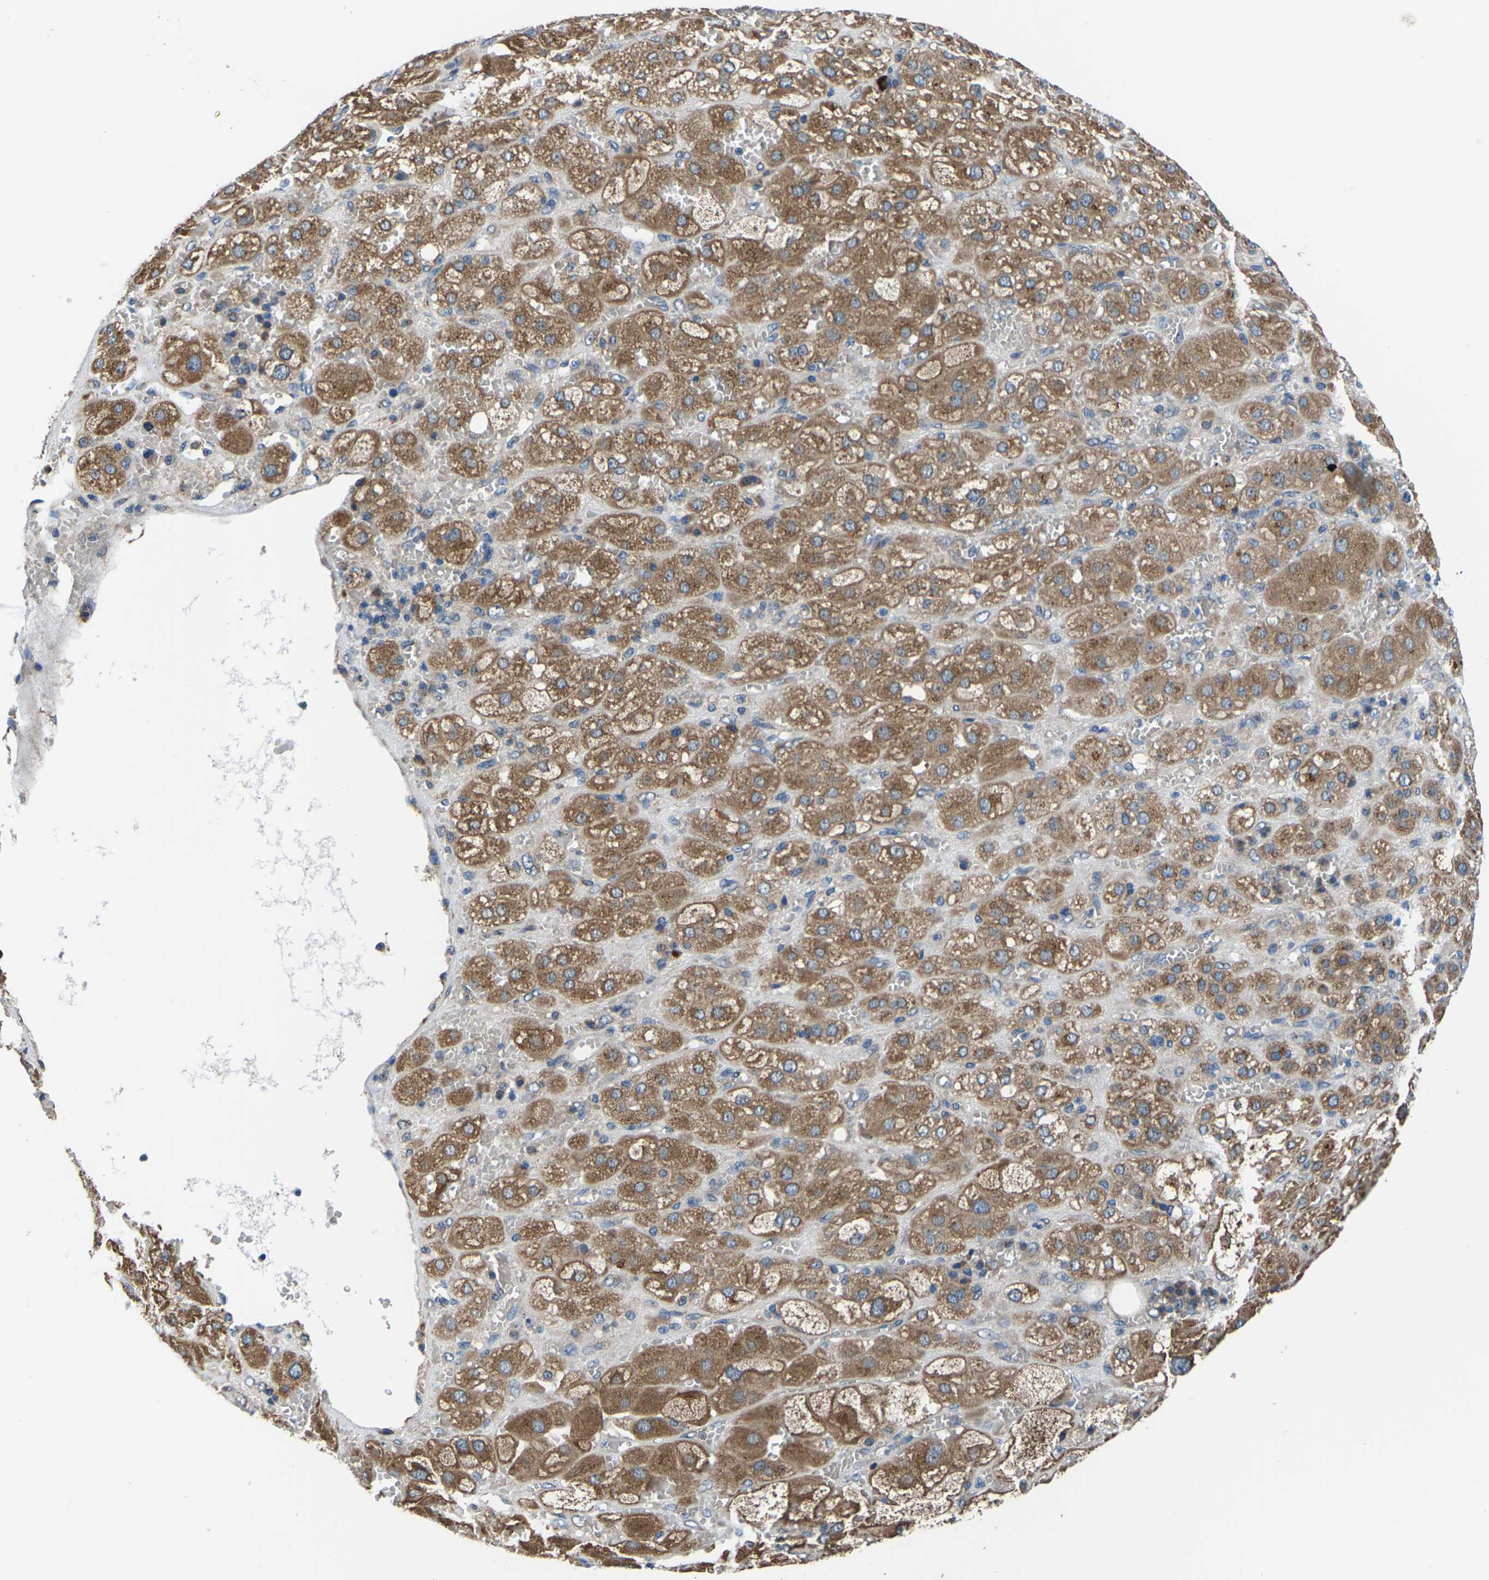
{"staining": {"intensity": "moderate", "quantity": ">75%", "location": "cytoplasmic/membranous"}, "tissue": "adrenal gland", "cell_type": "Glandular cells", "image_type": "normal", "snomed": [{"axis": "morphology", "description": "Normal tissue, NOS"}, {"axis": "topography", "description": "Adrenal gland"}], "caption": "An image showing moderate cytoplasmic/membranous positivity in about >75% of glandular cells in benign adrenal gland, as visualized by brown immunohistochemical staining.", "gene": "GABRP", "patient": {"sex": "female", "age": 47}}